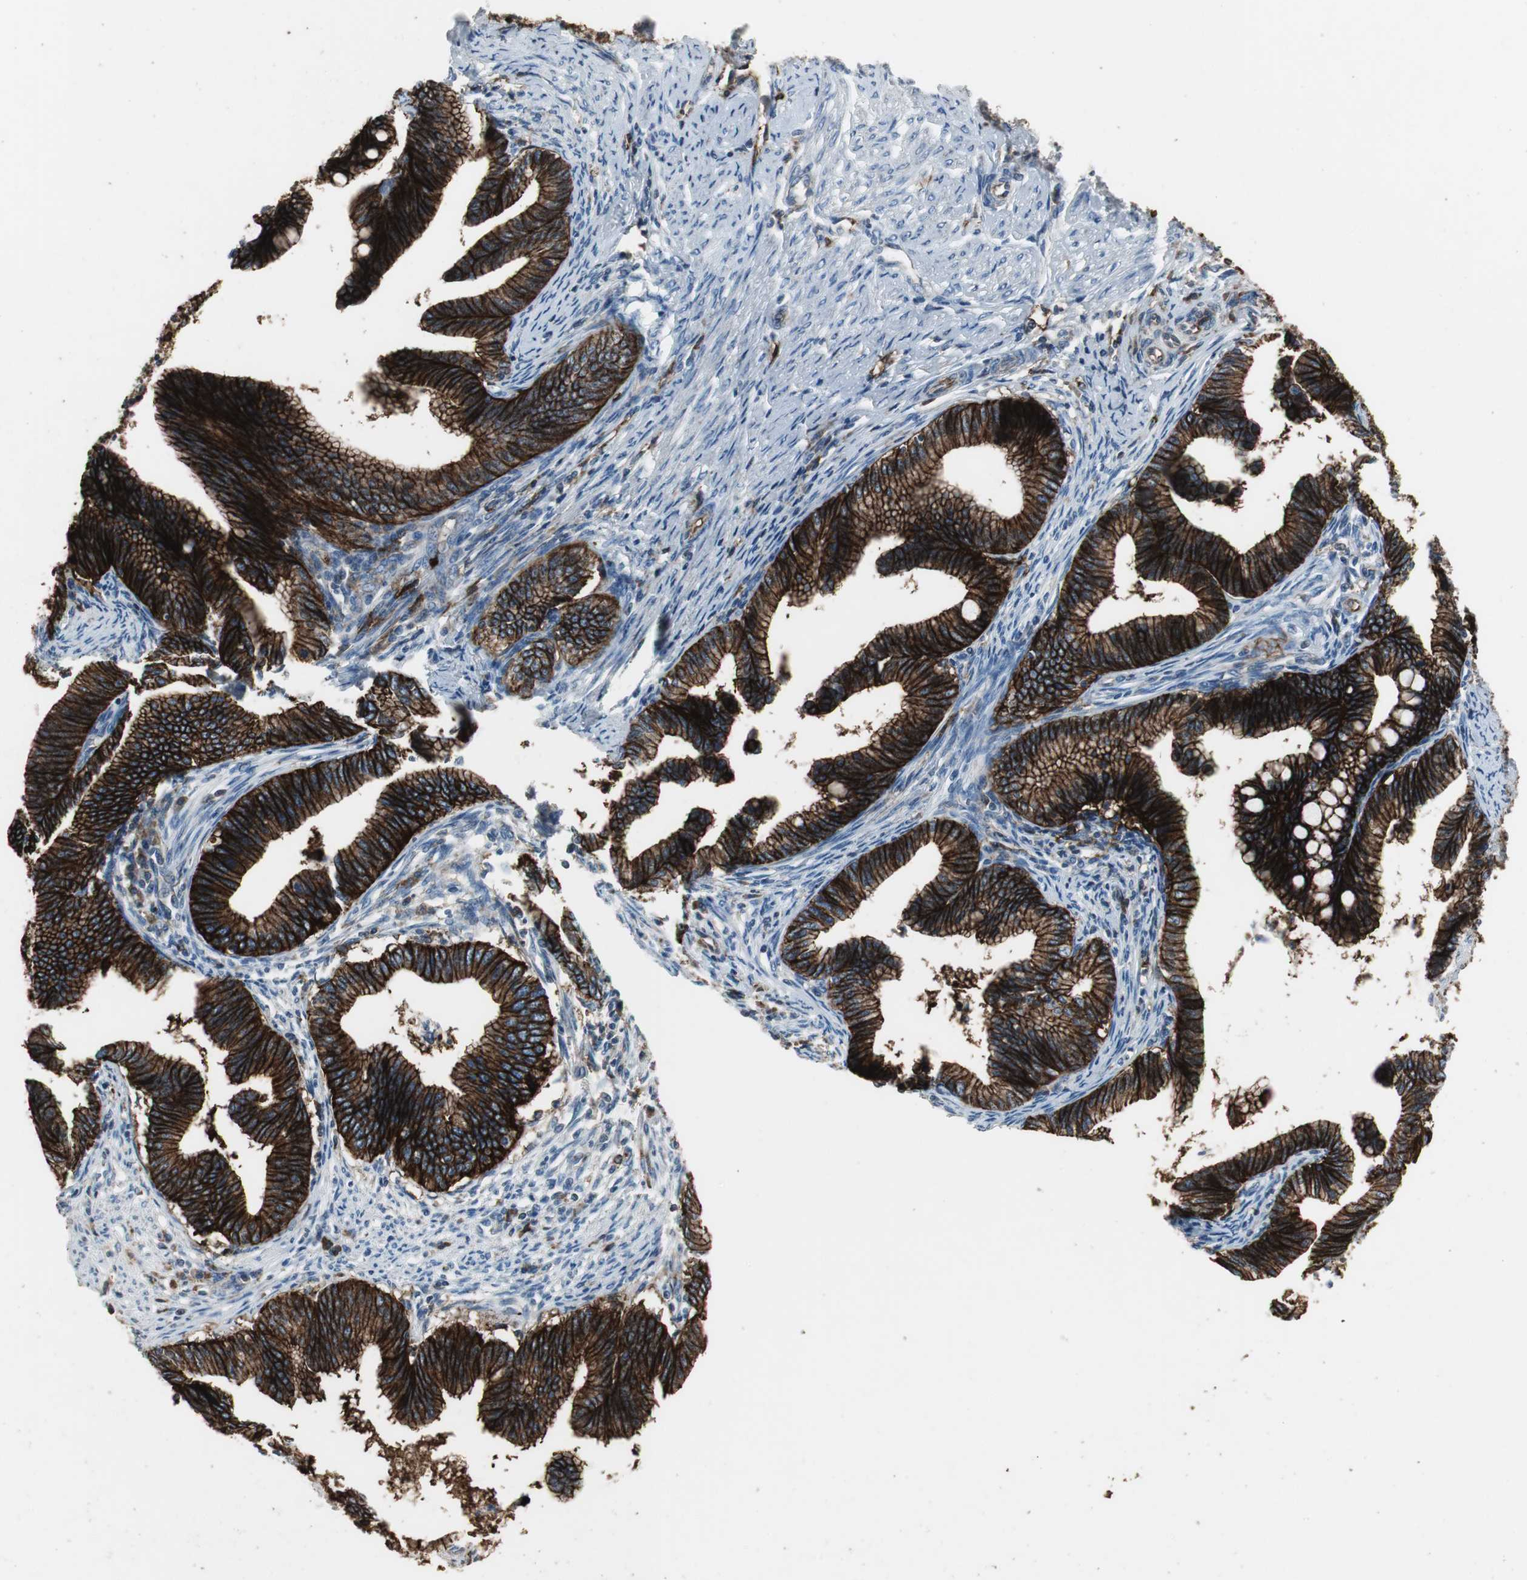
{"staining": {"intensity": "strong", "quantity": ">75%", "location": "cytoplasmic/membranous"}, "tissue": "cervical cancer", "cell_type": "Tumor cells", "image_type": "cancer", "snomed": [{"axis": "morphology", "description": "Adenocarcinoma, NOS"}, {"axis": "topography", "description": "Cervix"}], "caption": "Immunohistochemical staining of adenocarcinoma (cervical) reveals high levels of strong cytoplasmic/membranous staining in approximately >75% of tumor cells.", "gene": "F11R", "patient": {"sex": "female", "age": 36}}